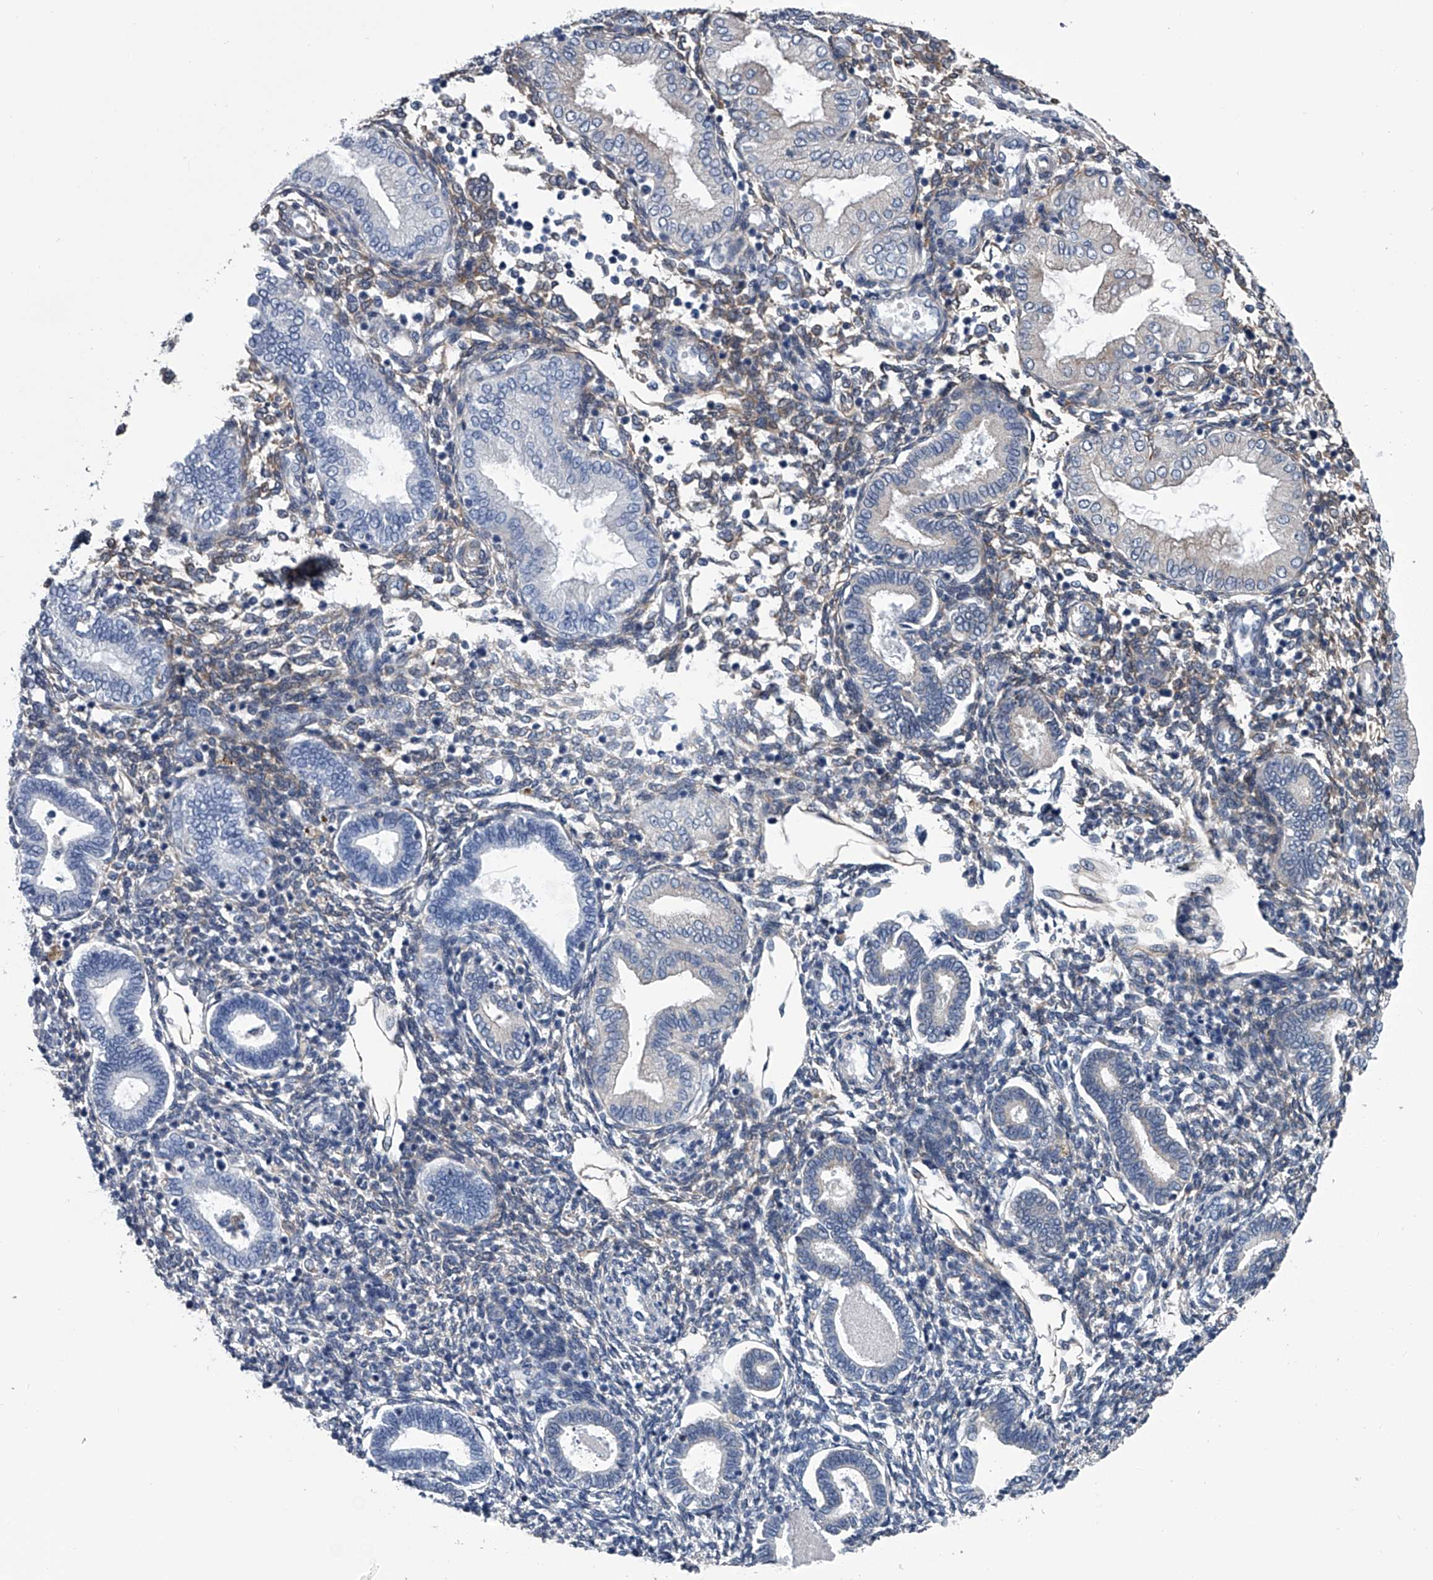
{"staining": {"intensity": "weak", "quantity": "<25%", "location": "cytoplasmic/membranous"}, "tissue": "endometrium", "cell_type": "Cells in endometrial stroma", "image_type": "normal", "snomed": [{"axis": "morphology", "description": "Normal tissue, NOS"}, {"axis": "topography", "description": "Endometrium"}], "caption": "Cells in endometrial stroma show no significant protein staining in benign endometrium. (IHC, brightfield microscopy, high magnification).", "gene": "PPP2R5D", "patient": {"sex": "female", "age": 53}}